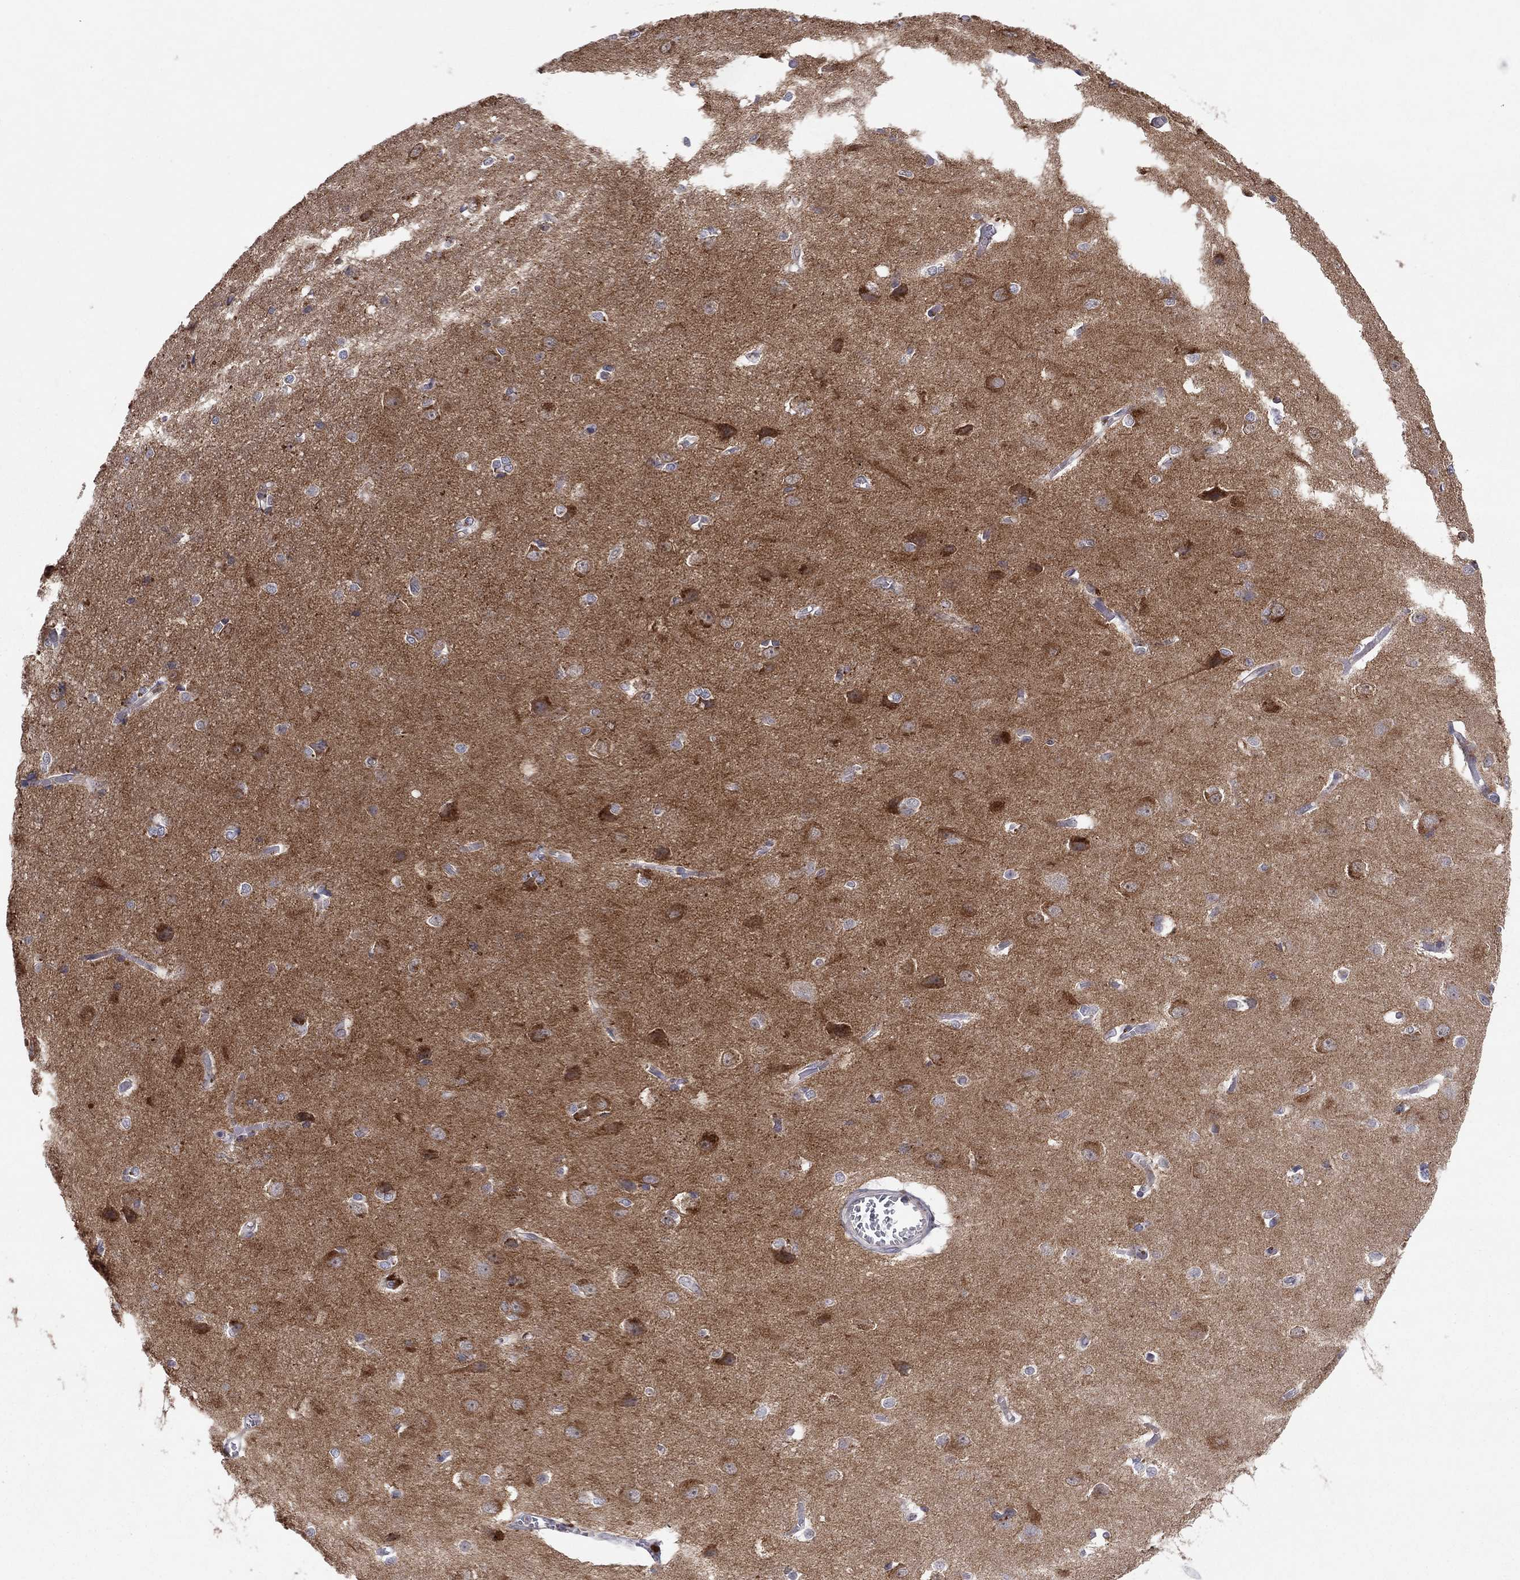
{"staining": {"intensity": "negative", "quantity": "none", "location": "none"}, "tissue": "cerebral cortex", "cell_type": "Endothelial cells", "image_type": "normal", "snomed": [{"axis": "morphology", "description": "Normal tissue, NOS"}, {"axis": "topography", "description": "Cerebral cortex"}], "caption": "An immunohistochemistry (IHC) histopathology image of normal cerebral cortex is shown. There is no staining in endothelial cells of cerebral cortex. (DAB (3,3'-diaminobenzidine) immunohistochemistry, high magnification).", "gene": "CRACDL", "patient": {"sex": "male", "age": 37}}